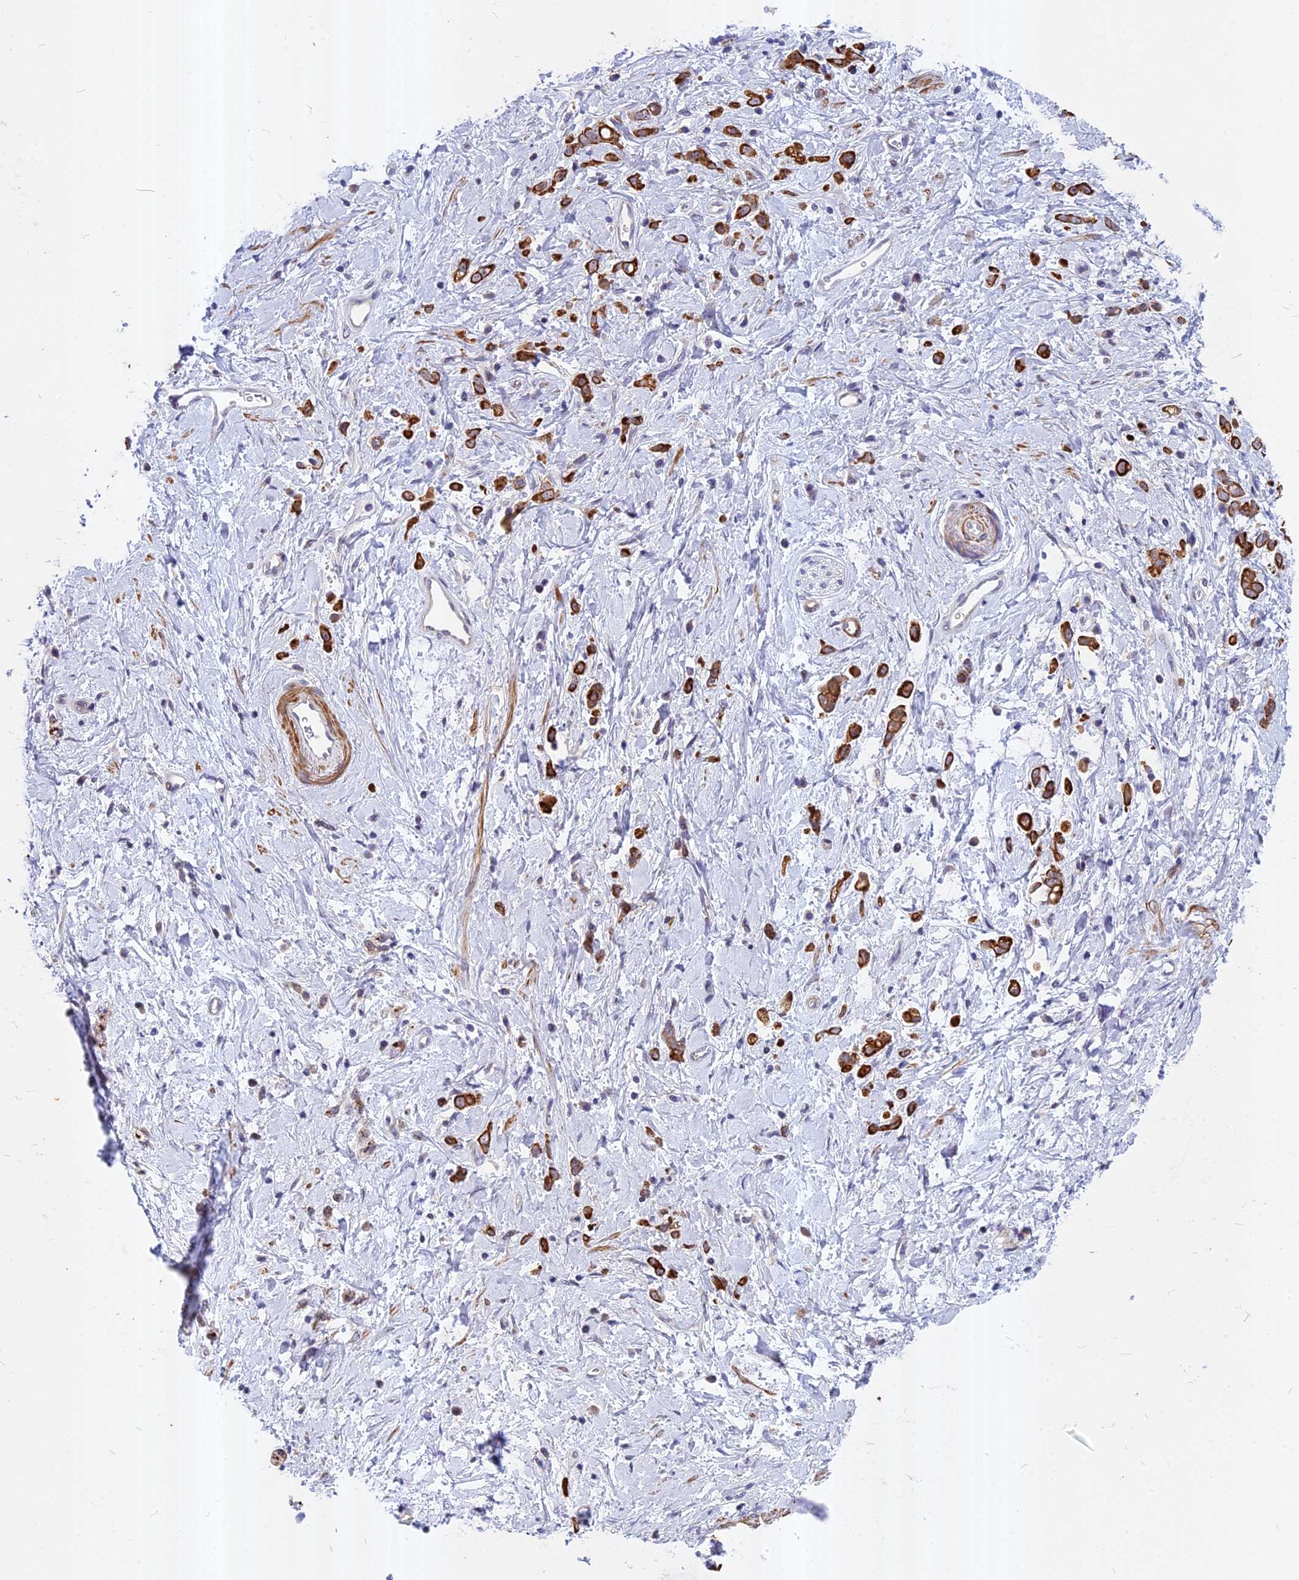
{"staining": {"intensity": "strong", "quantity": ">75%", "location": "cytoplasmic/membranous"}, "tissue": "stomach cancer", "cell_type": "Tumor cells", "image_type": "cancer", "snomed": [{"axis": "morphology", "description": "Adenocarcinoma, NOS"}, {"axis": "topography", "description": "Stomach"}], "caption": "Protein expression analysis of stomach cancer (adenocarcinoma) exhibits strong cytoplasmic/membranous expression in approximately >75% of tumor cells.", "gene": "ANKRD34B", "patient": {"sex": "female", "age": 60}}